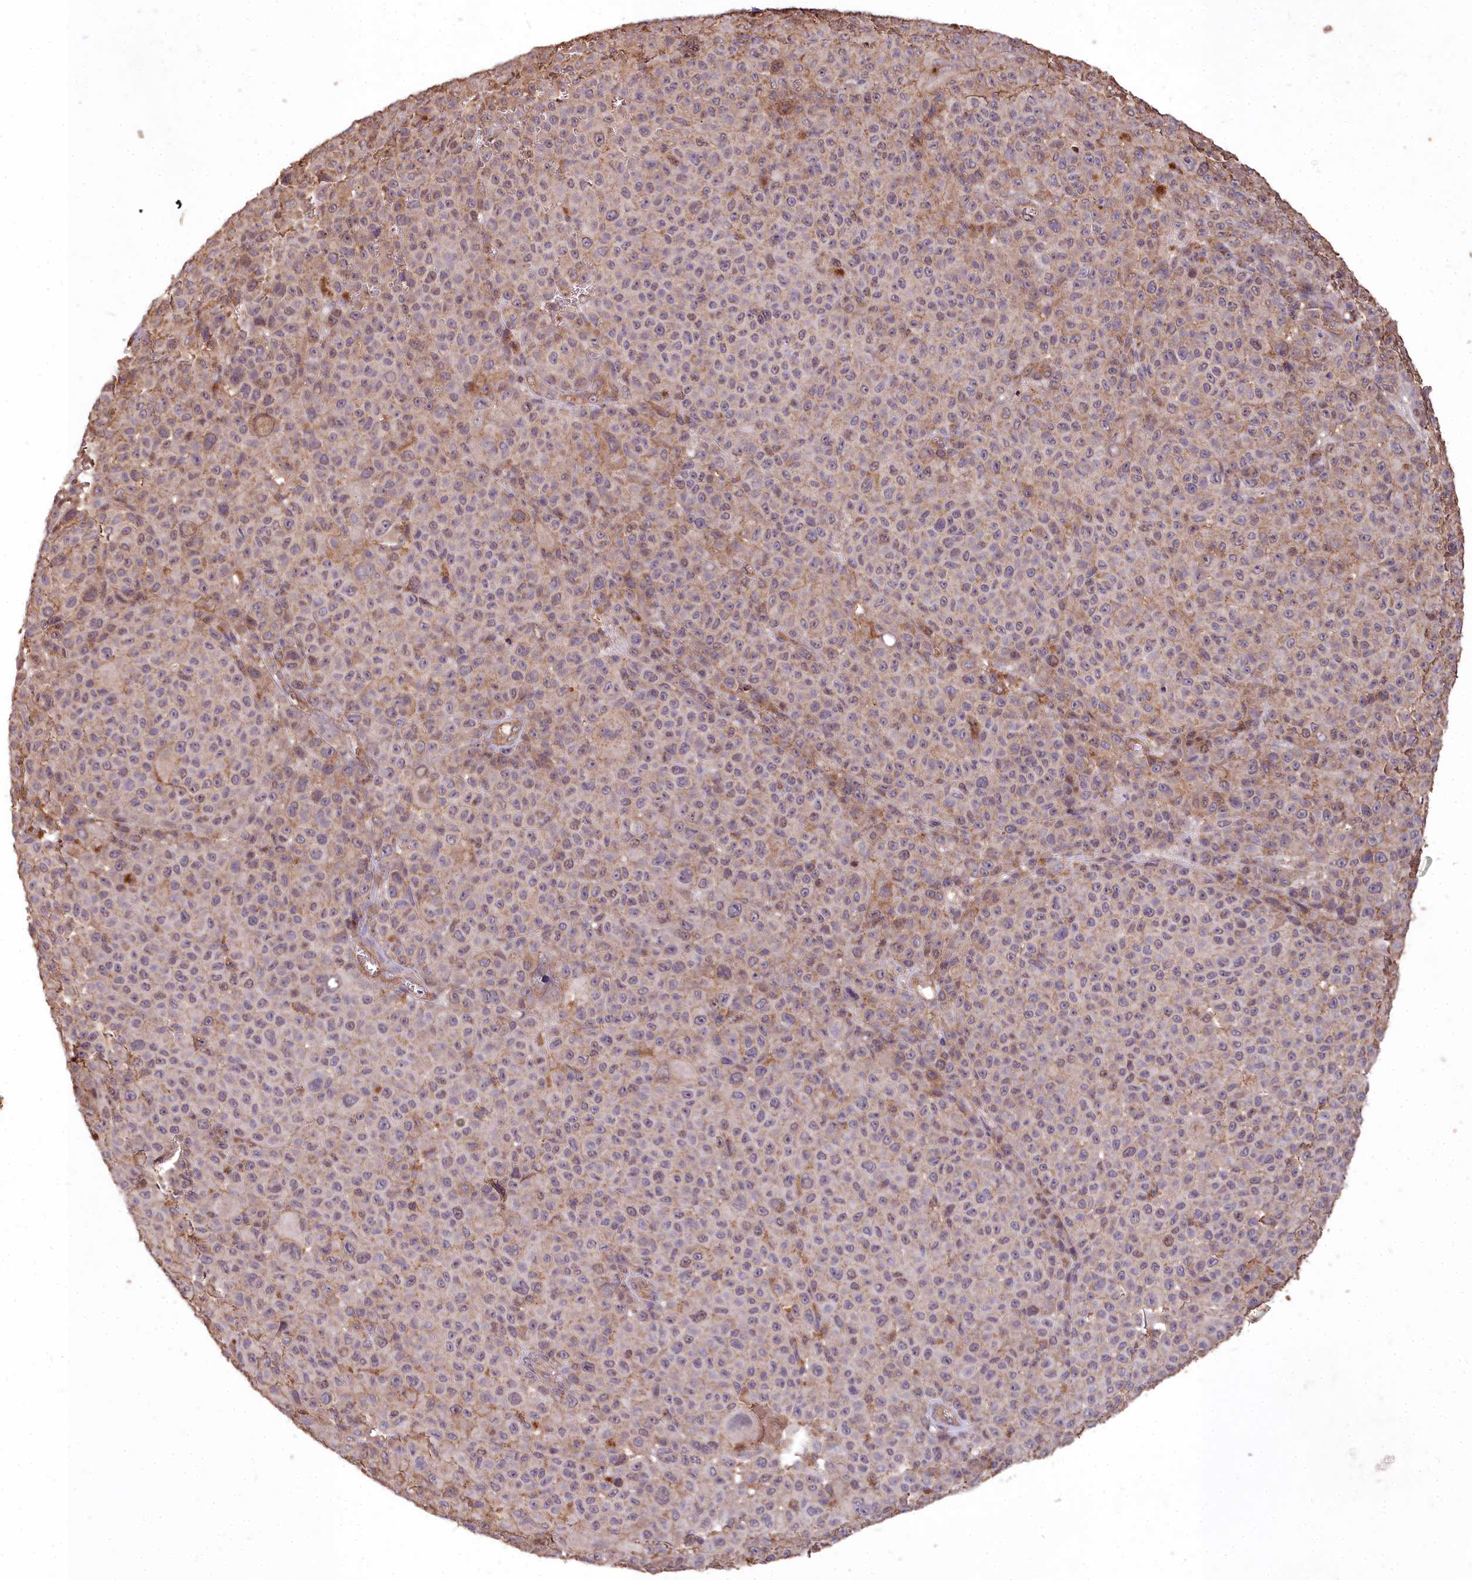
{"staining": {"intensity": "weak", "quantity": "<25%", "location": "cytoplasmic/membranous"}, "tissue": "melanoma", "cell_type": "Tumor cells", "image_type": "cancer", "snomed": [{"axis": "morphology", "description": "Malignant melanoma, NOS"}, {"axis": "topography", "description": "Skin"}], "caption": "Protein analysis of melanoma exhibits no significant positivity in tumor cells.", "gene": "CEMIP2", "patient": {"sex": "female", "age": 94}}